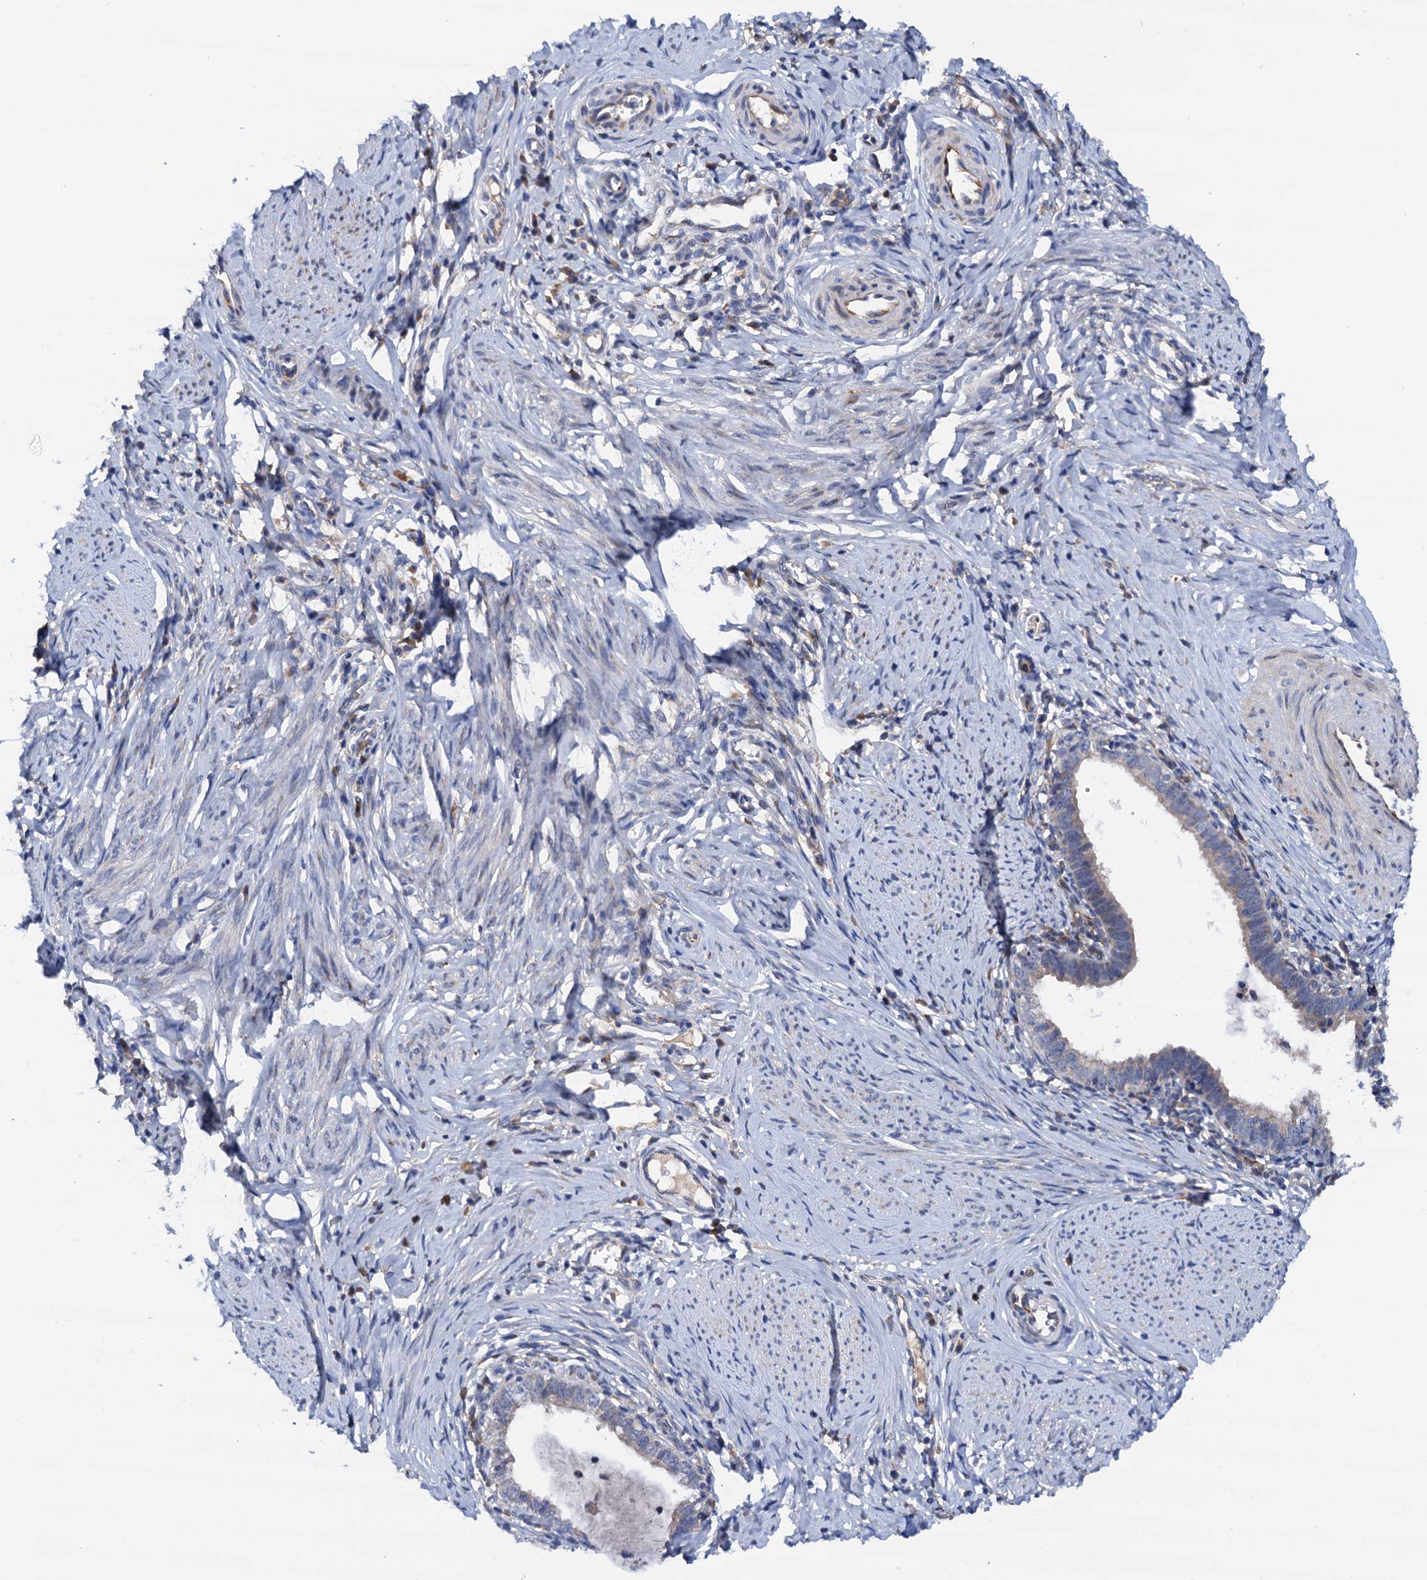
{"staining": {"intensity": "weak", "quantity": "<25%", "location": "cytoplasmic/membranous"}, "tissue": "cervical cancer", "cell_type": "Tumor cells", "image_type": "cancer", "snomed": [{"axis": "morphology", "description": "Adenocarcinoma, NOS"}, {"axis": "topography", "description": "Cervix"}], "caption": "Histopathology image shows no protein staining in tumor cells of cervical cancer tissue.", "gene": "RASSF9", "patient": {"sex": "female", "age": 36}}